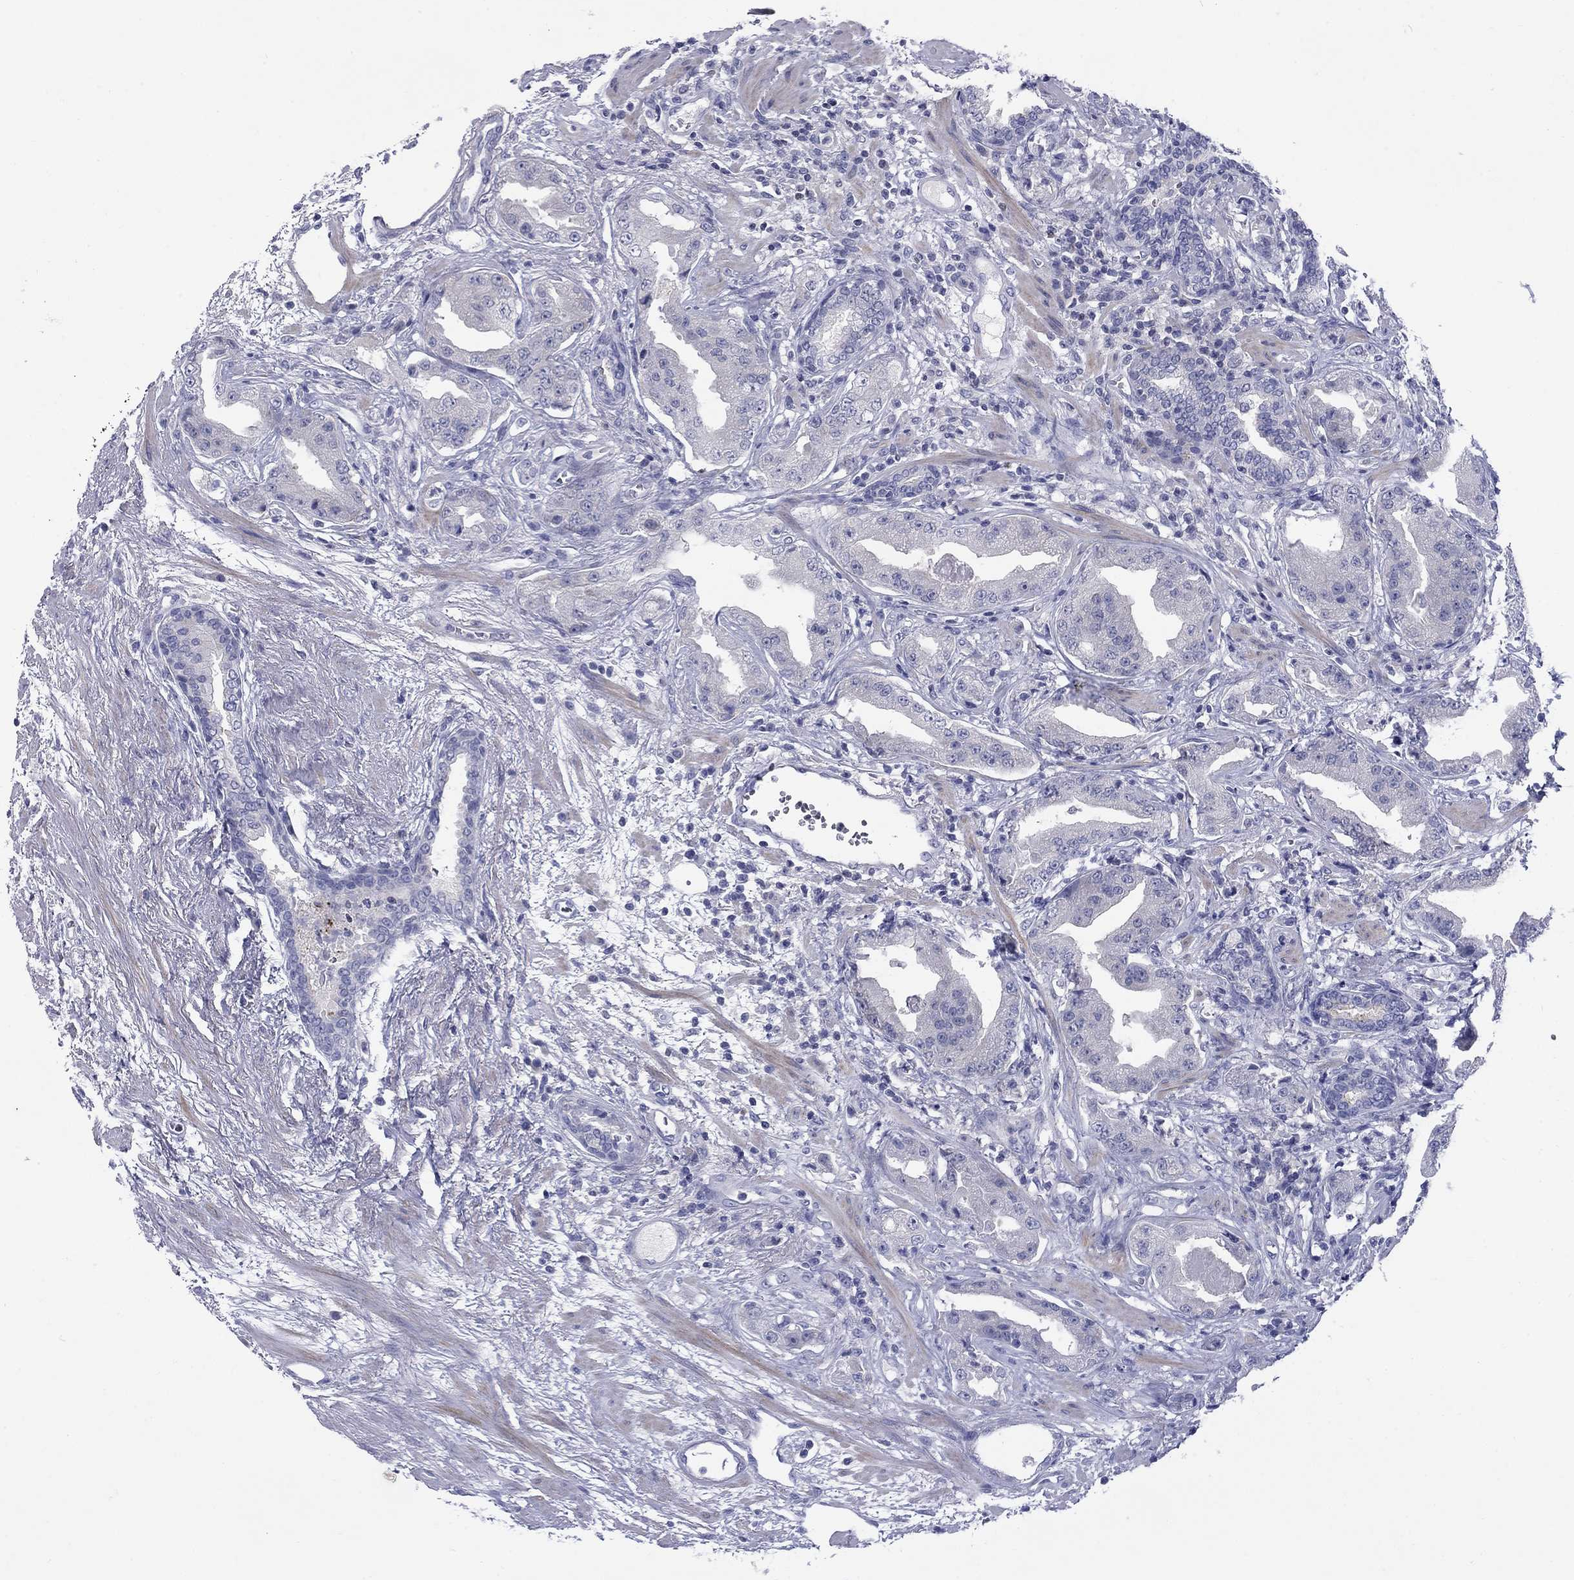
{"staining": {"intensity": "negative", "quantity": "none", "location": "none"}, "tissue": "prostate cancer", "cell_type": "Tumor cells", "image_type": "cancer", "snomed": [{"axis": "morphology", "description": "Adenocarcinoma, Low grade"}, {"axis": "topography", "description": "Prostate"}], "caption": "High power microscopy photomicrograph of an immunohistochemistry photomicrograph of low-grade adenocarcinoma (prostate), revealing no significant expression in tumor cells.", "gene": "CACNA1A", "patient": {"sex": "male", "age": 62}}